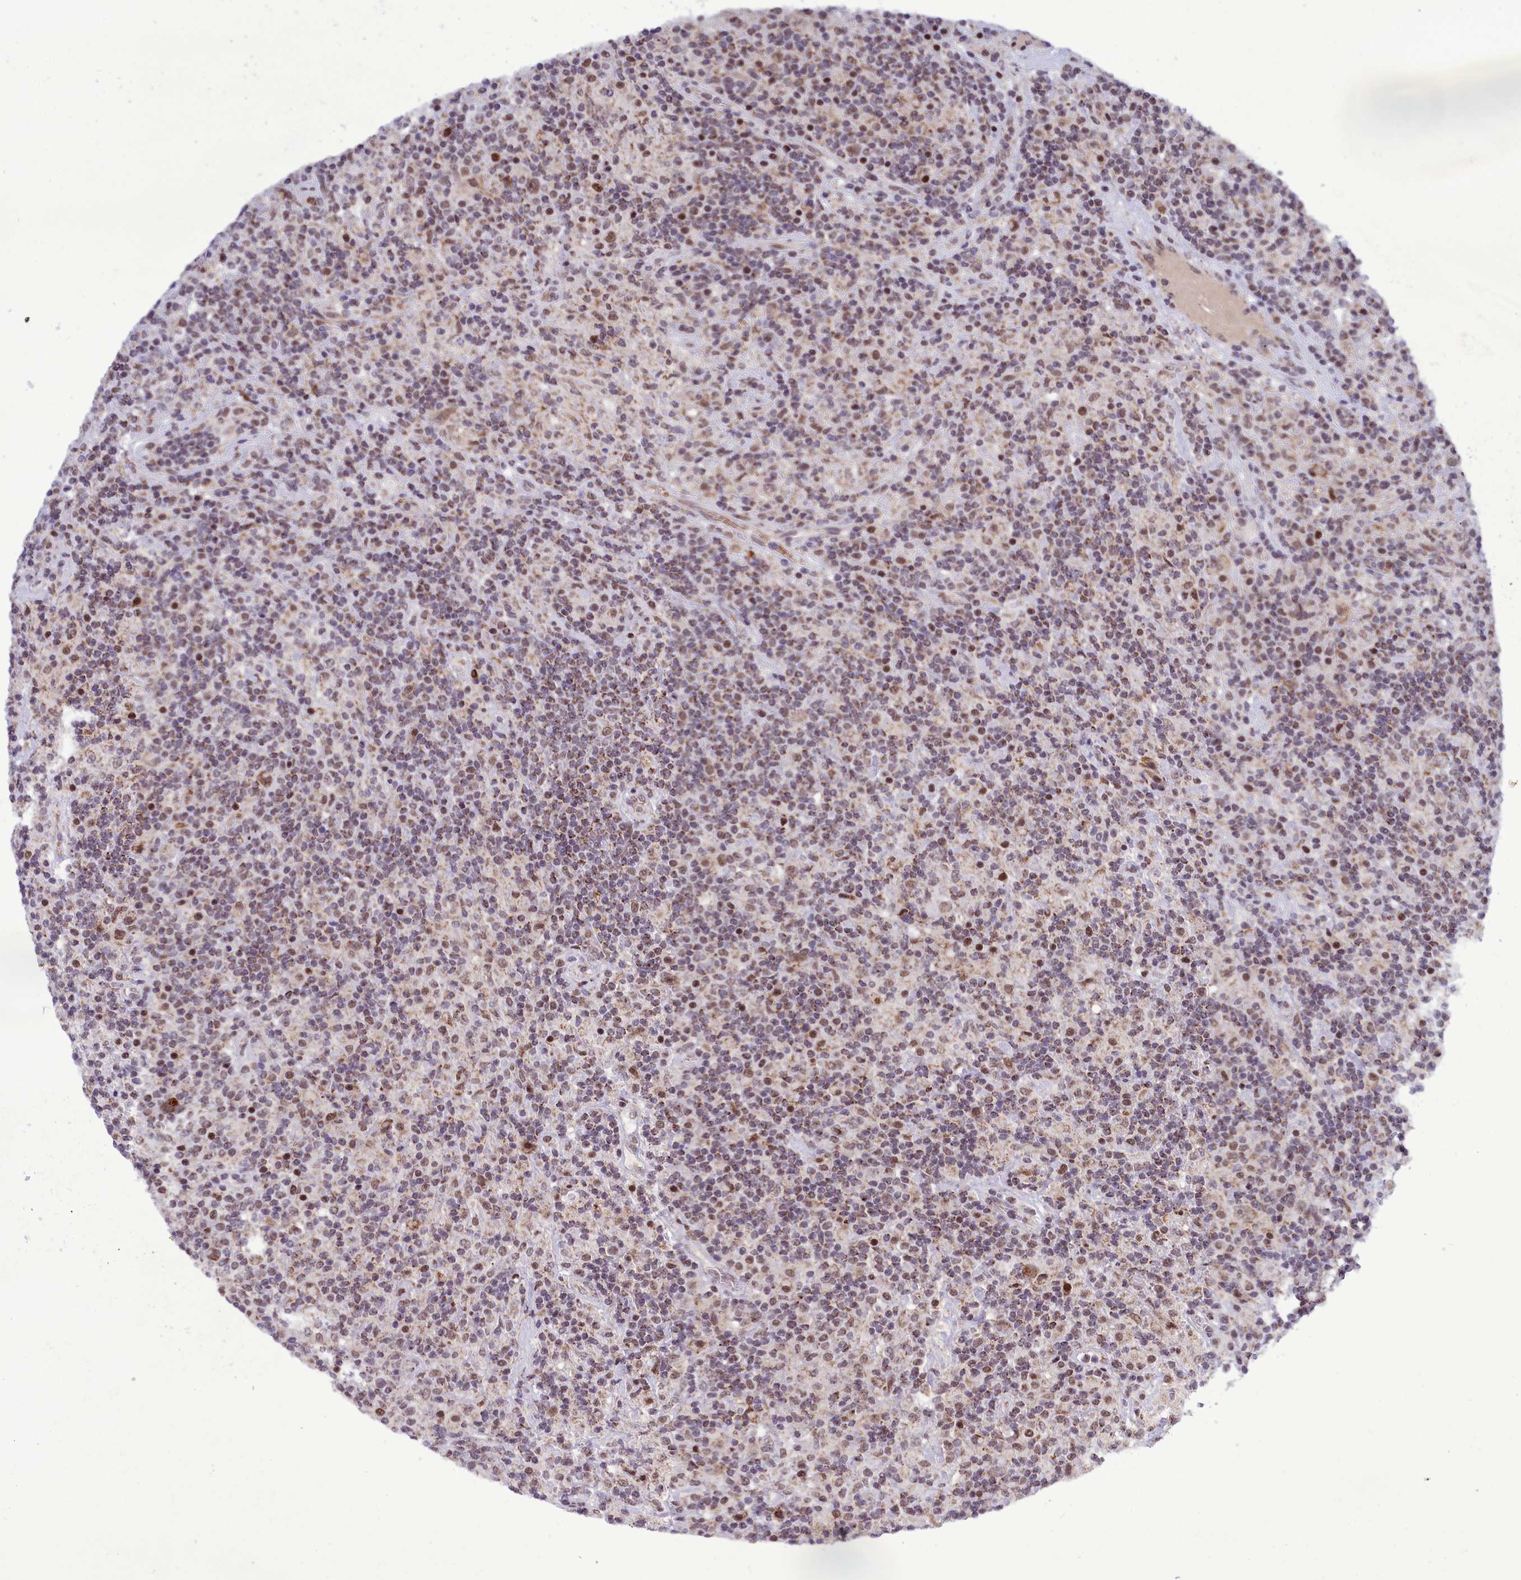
{"staining": {"intensity": "moderate", "quantity": ">75%", "location": "nuclear"}, "tissue": "lymphoma", "cell_type": "Tumor cells", "image_type": "cancer", "snomed": [{"axis": "morphology", "description": "Hodgkin's disease, NOS"}, {"axis": "topography", "description": "Lymph node"}], "caption": "Moderate nuclear expression for a protein is identified in approximately >75% of tumor cells of lymphoma using immunohistochemistry.", "gene": "POM121L2", "patient": {"sex": "male", "age": 70}}